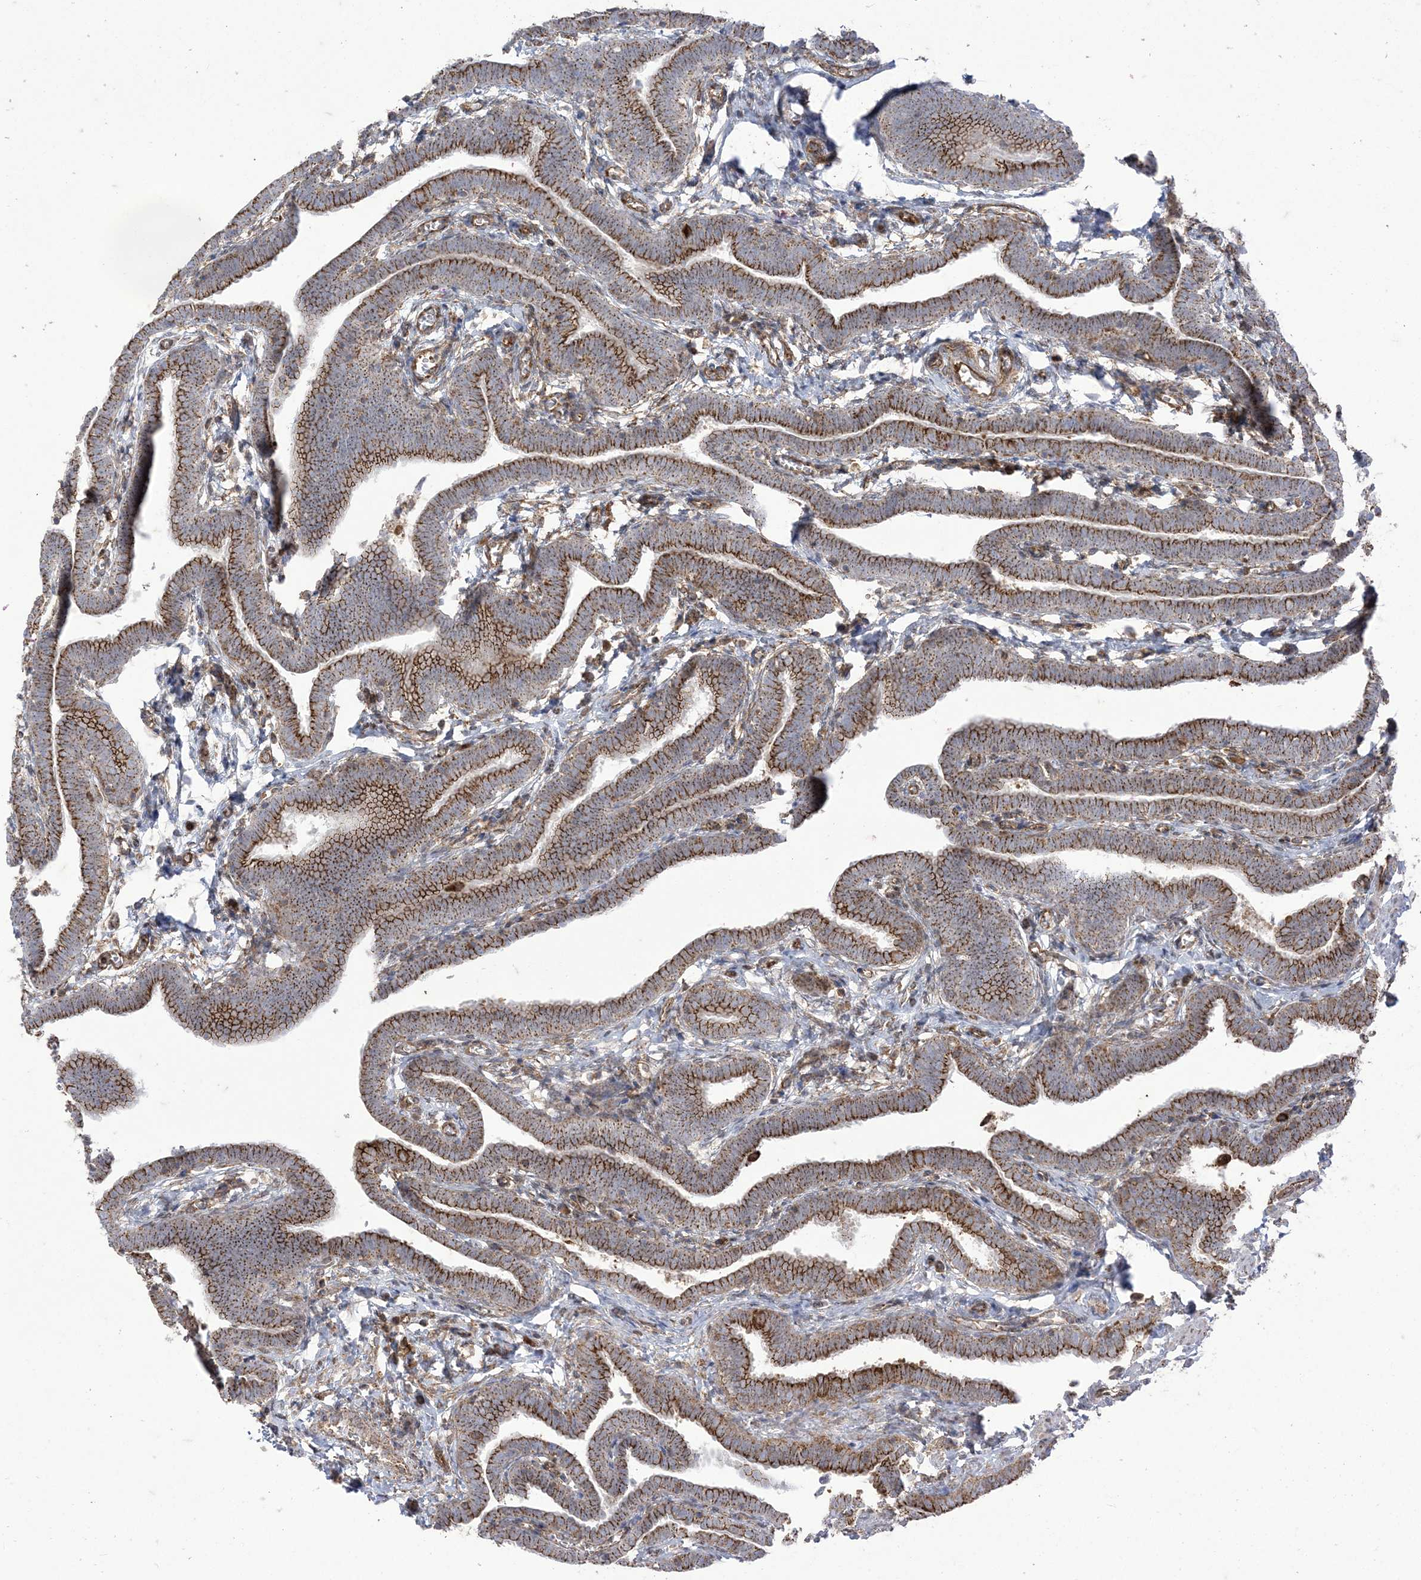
{"staining": {"intensity": "moderate", "quantity": ">75%", "location": "cytoplasmic/membranous"}, "tissue": "fallopian tube", "cell_type": "Glandular cells", "image_type": "normal", "snomed": [{"axis": "morphology", "description": "Normal tissue, NOS"}, {"axis": "topography", "description": "Fallopian tube"}], "caption": "Moderate cytoplasmic/membranous staining is identified in about >75% of glandular cells in benign fallopian tube. Using DAB (brown) and hematoxylin (blue) stains, captured at high magnification using brightfield microscopy.", "gene": "DERL3", "patient": {"sex": "female", "age": 36}}